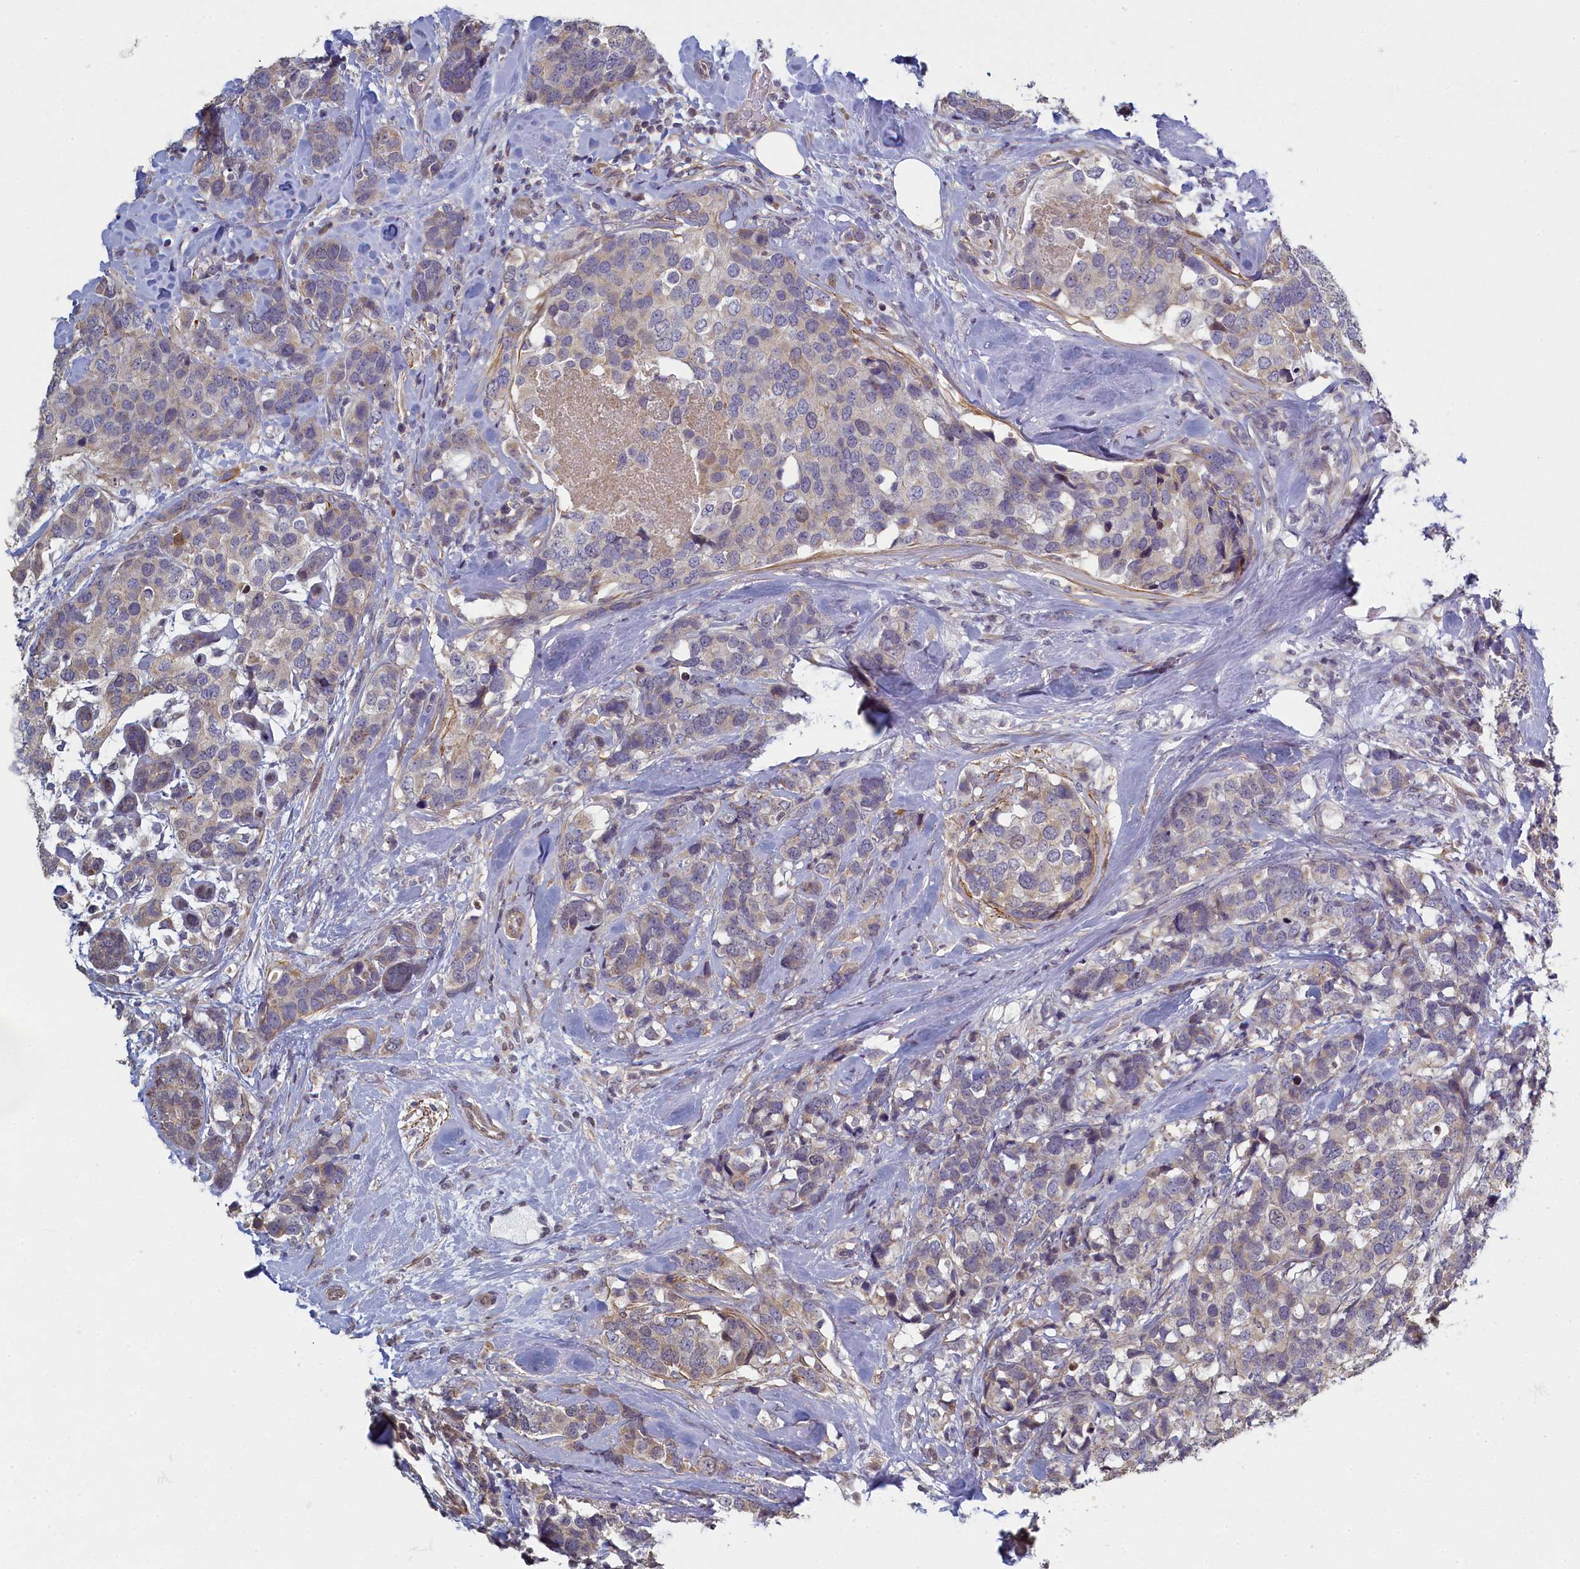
{"staining": {"intensity": "weak", "quantity": "<25%", "location": "cytoplasmic/membranous"}, "tissue": "breast cancer", "cell_type": "Tumor cells", "image_type": "cancer", "snomed": [{"axis": "morphology", "description": "Lobular carcinoma"}, {"axis": "topography", "description": "Breast"}], "caption": "DAB immunohistochemical staining of human breast cancer exhibits no significant staining in tumor cells.", "gene": "DIXDC1", "patient": {"sex": "female", "age": 59}}